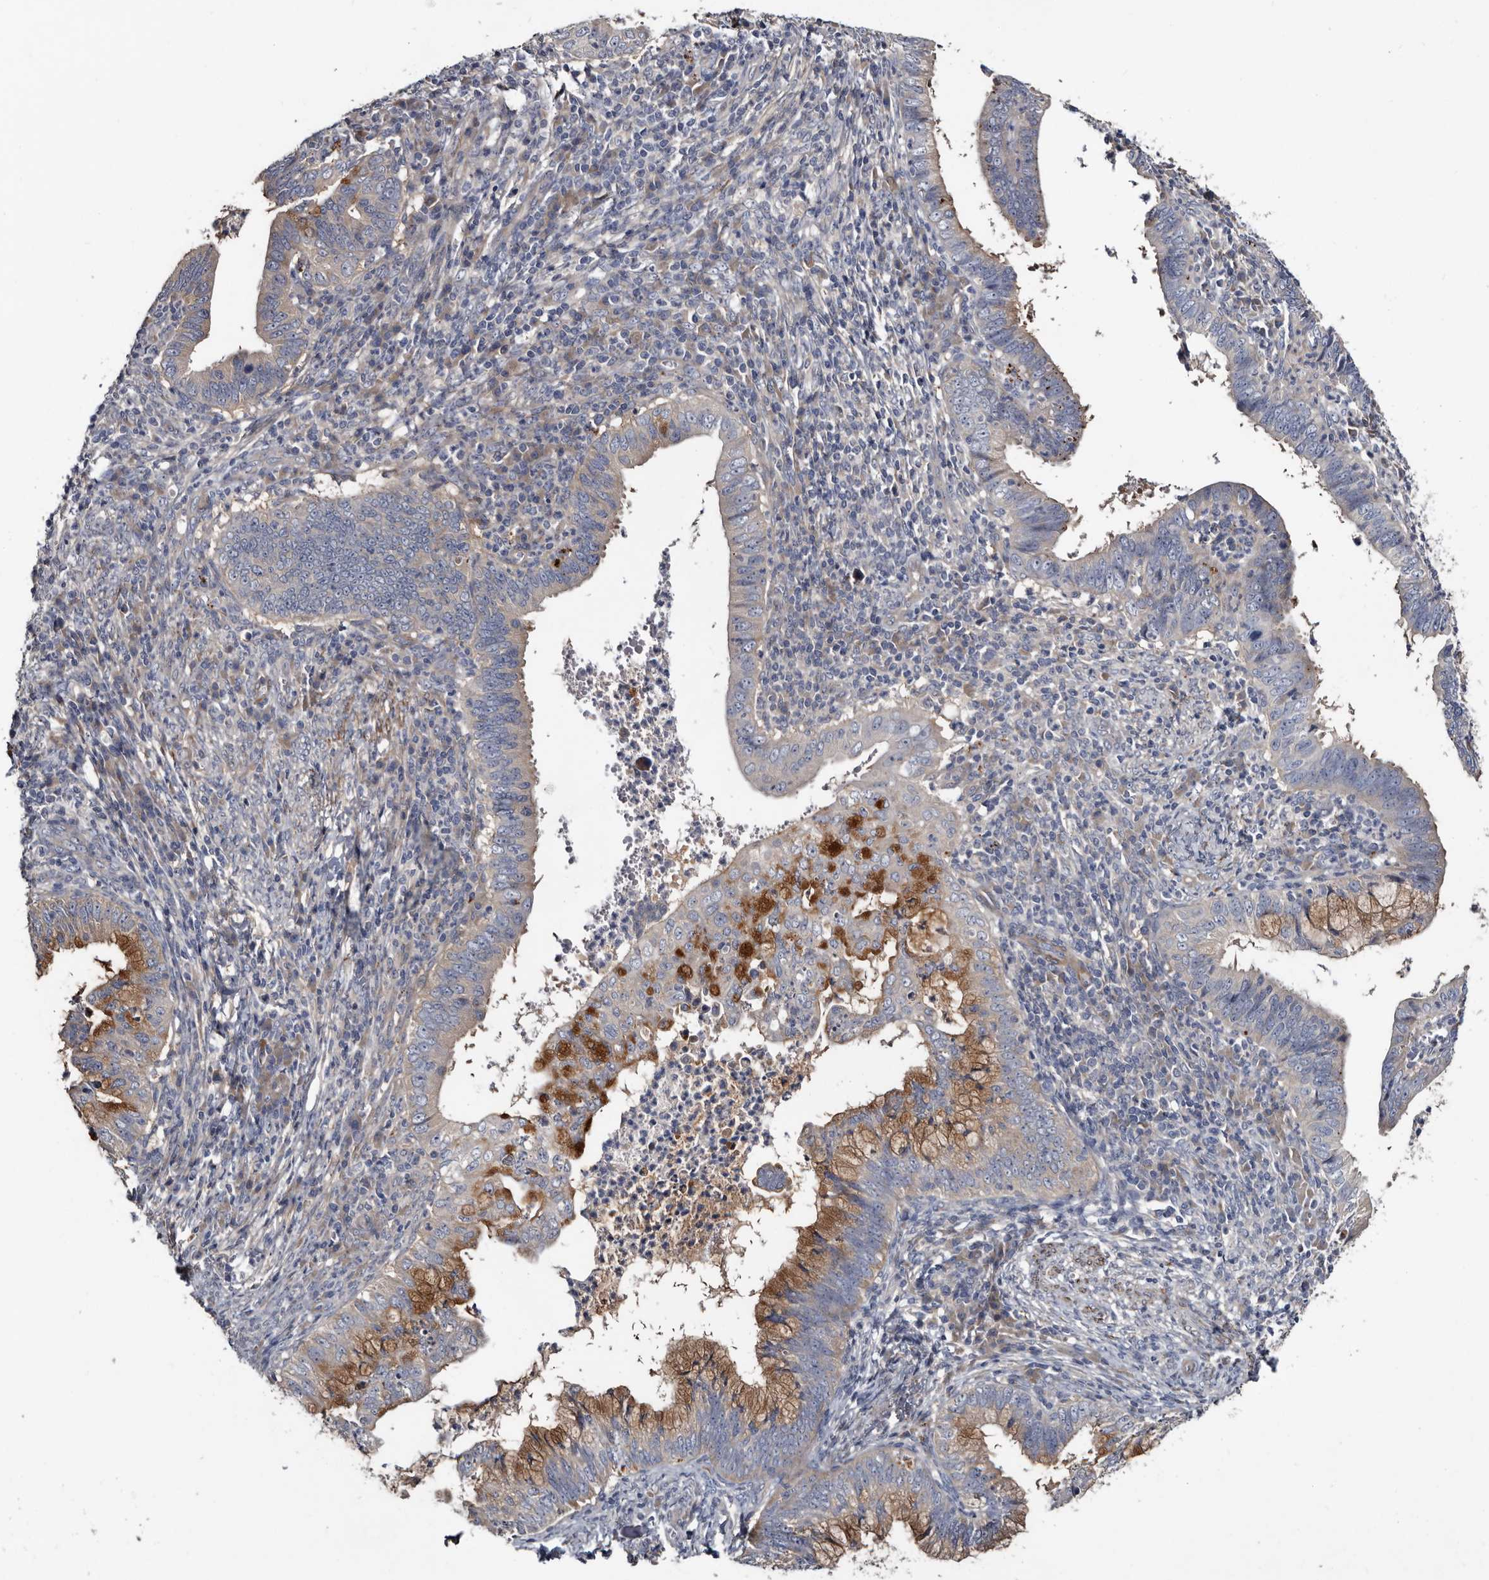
{"staining": {"intensity": "strong", "quantity": "25%-75%", "location": "cytoplasmic/membranous"}, "tissue": "cervical cancer", "cell_type": "Tumor cells", "image_type": "cancer", "snomed": [{"axis": "morphology", "description": "Adenocarcinoma, NOS"}, {"axis": "topography", "description": "Cervix"}], "caption": "Protein staining of cervical cancer (adenocarcinoma) tissue demonstrates strong cytoplasmic/membranous staining in about 25%-75% of tumor cells. (Stains: DAB in brown, nuclei in blue, Microscopy: brightfield microscopy at high magnification).", "gene": "IARS1", "patient": {"sex": "female", "age": 36}}